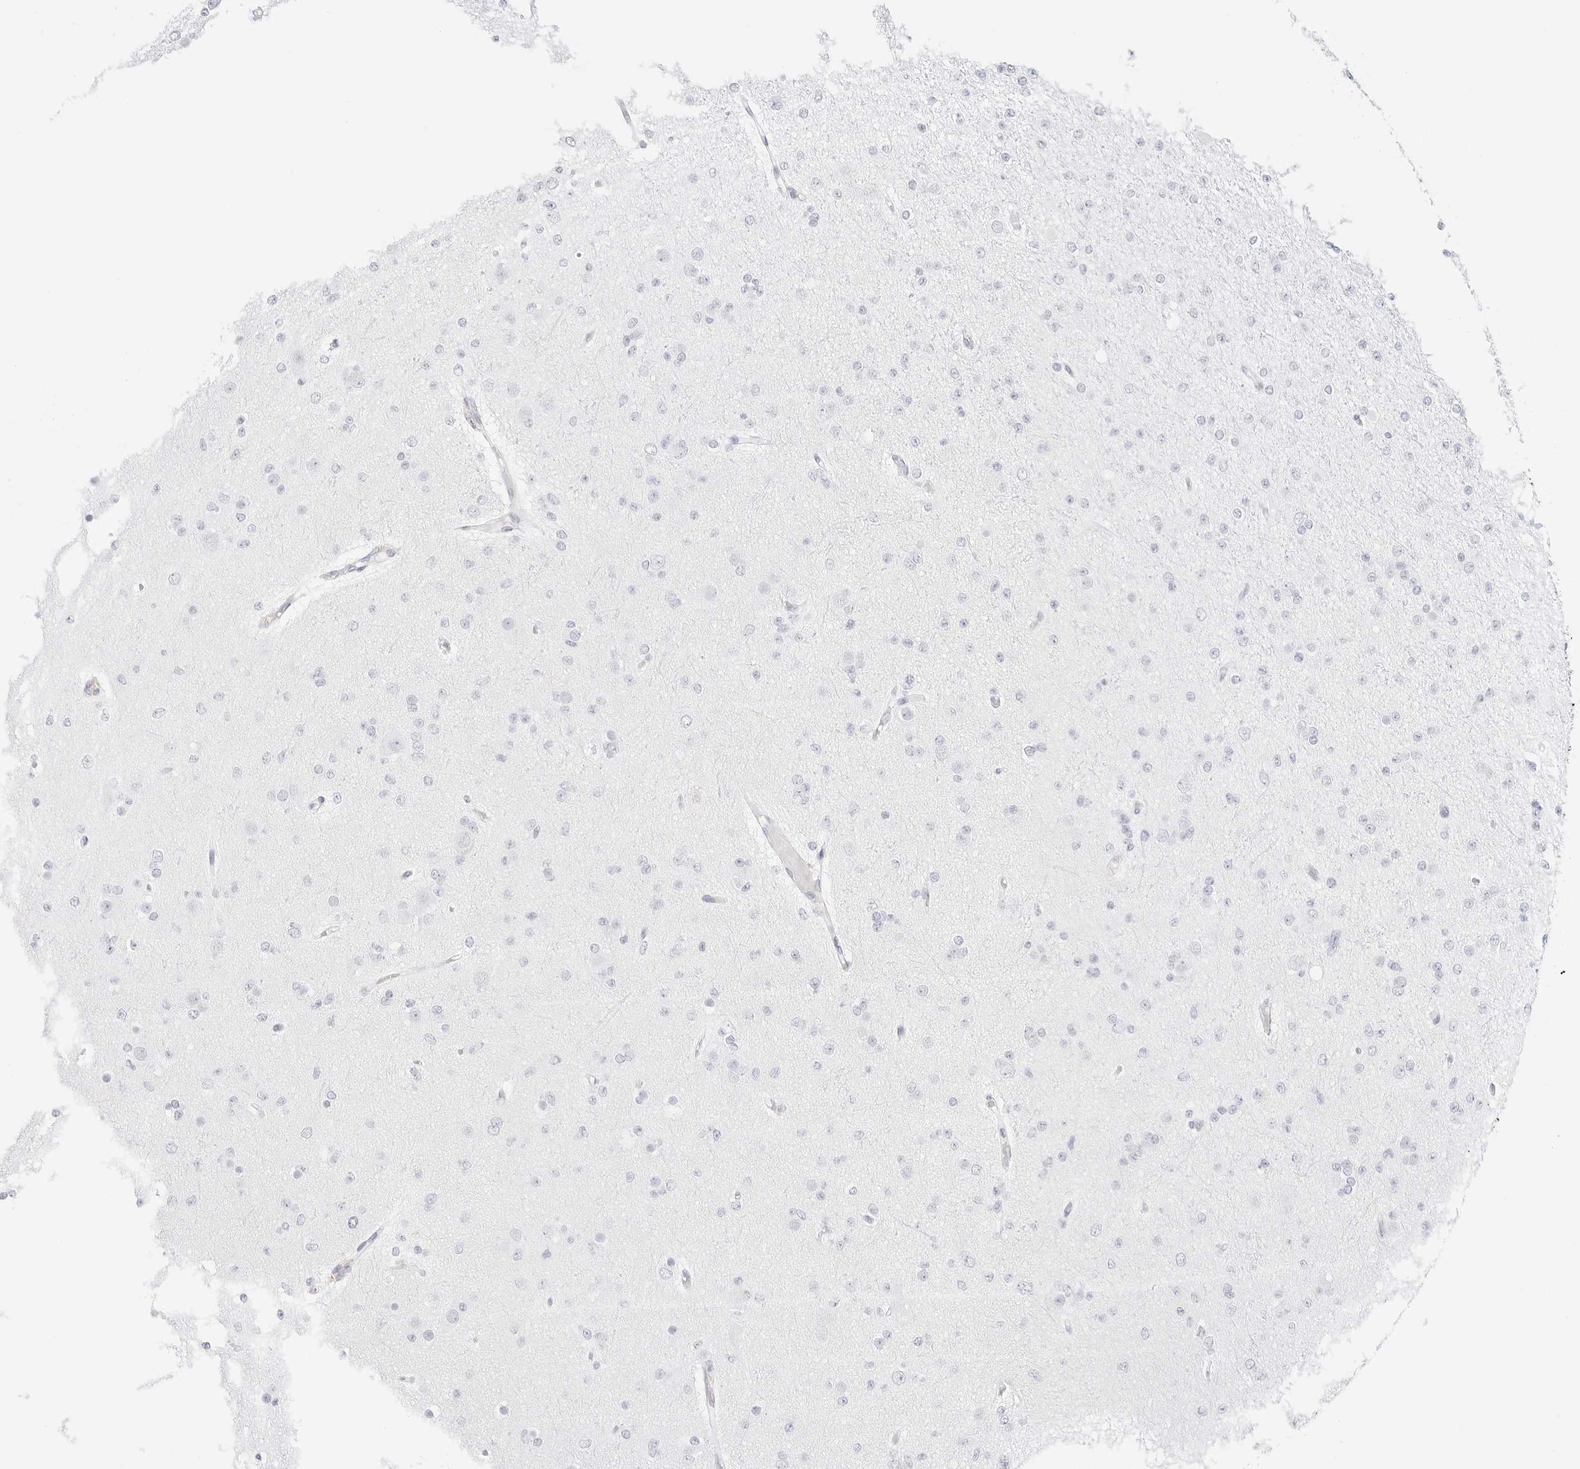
{"staining": {"intensity": "negative", "quantity": "none", "location": "none"}, "tissue": "glioma", "cell_type": "Tumor cells", "image_type": "cancer", "snomed": [{"axis": "morphology", "description": "Glioma, malignant, Low grade"}, {"axis": "topography", "description": "Brain"}], "caption": "DAB immunohistochemical staining of human glioma reveals no significant expression in tumor cells. The staining was performed using DAB to visualize the protein expression in brown, while the nuclei were stained in blue with hematoxylin (Magnification: 20x).", "gene": "TFF2", "patient": {"sex": "female", "age": 22}}